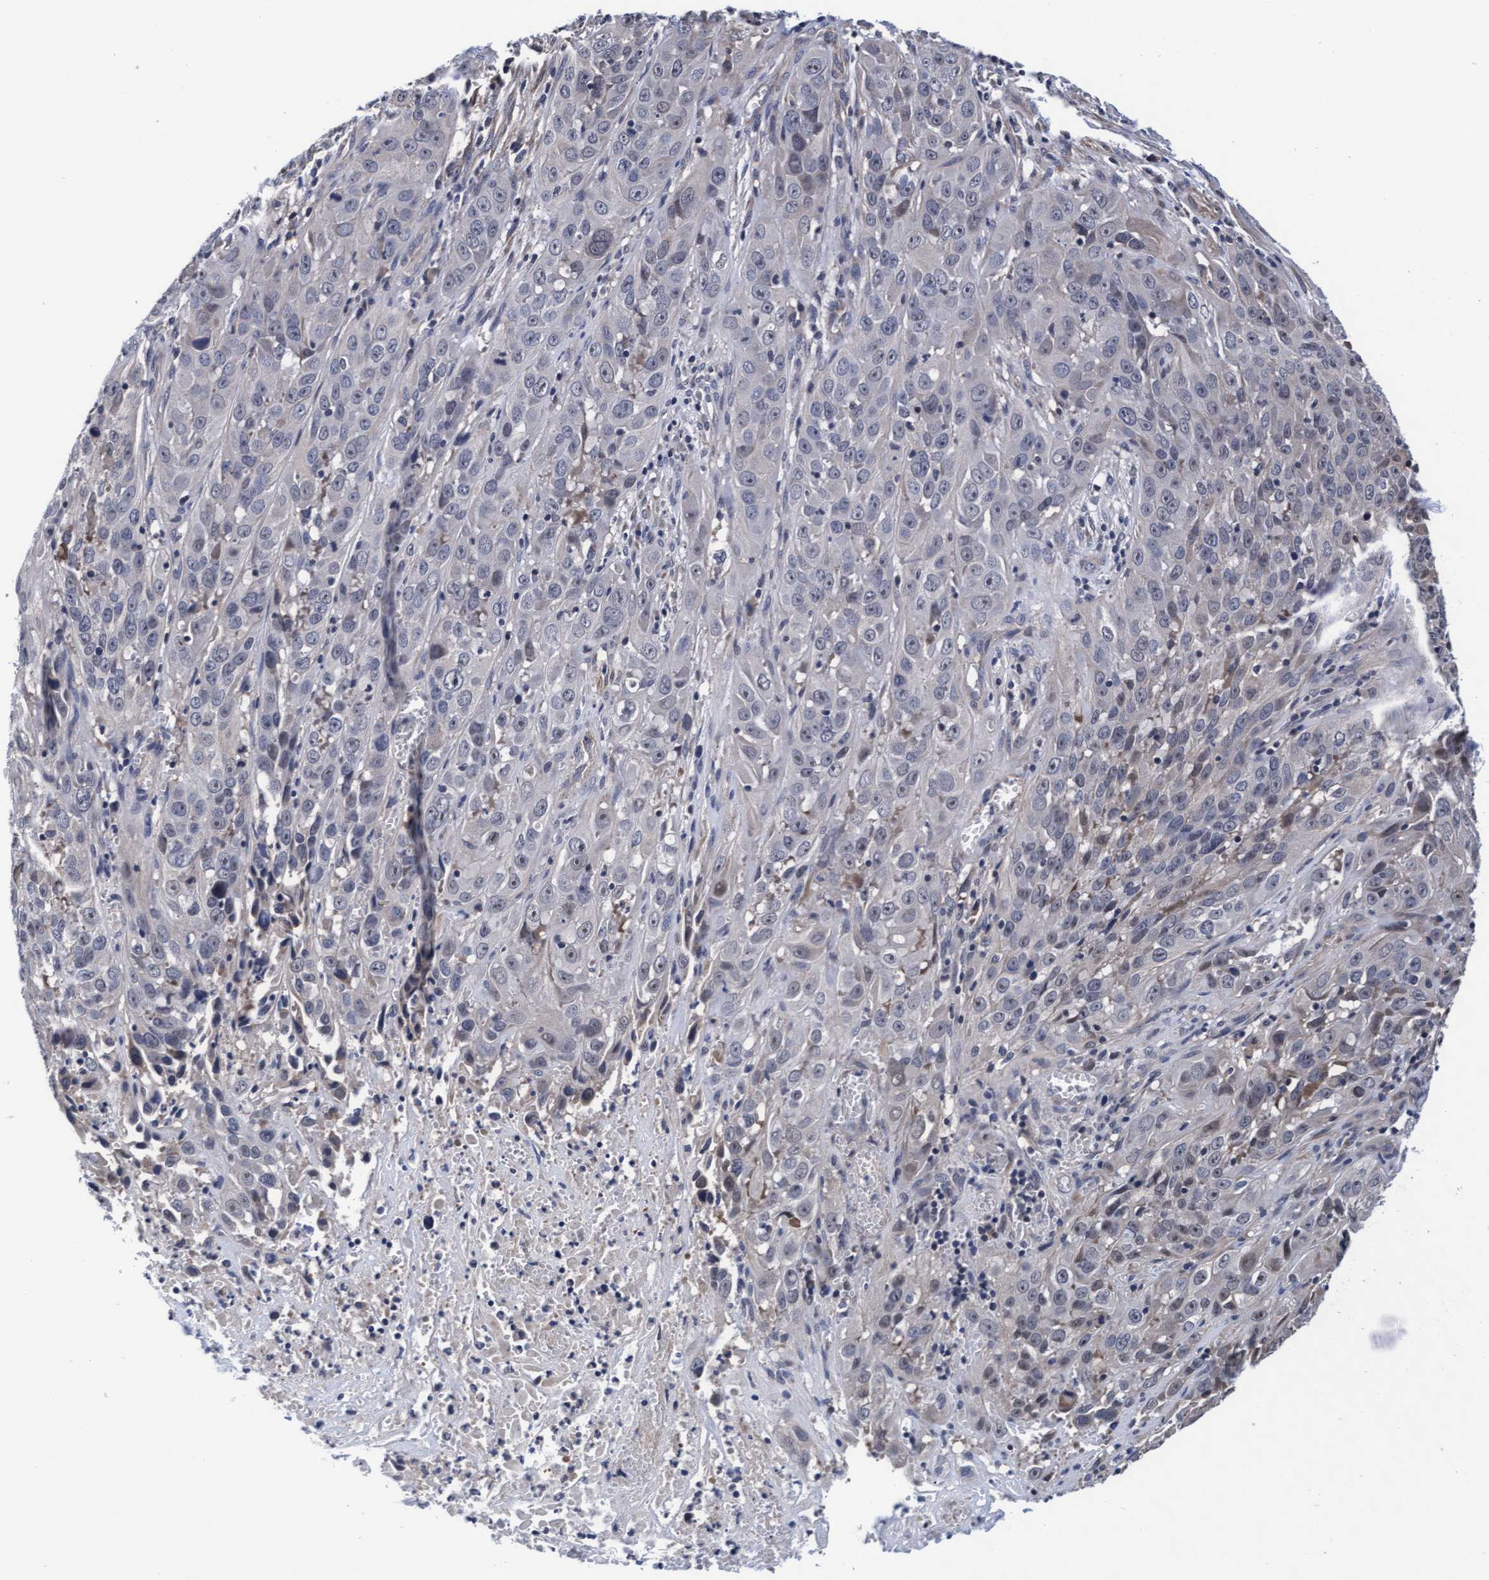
{"staining": {"intensity": "negative", "quantity": "none", "location": "none"}, "tissue": "cervical cancer", "cell_type": "Tumor cells", "image_type": "cancer", "snomed": [{"axis": "morphology", "description": "Squamous cell carcinoma, NOS"}, {"axis": "topography", "description": "Cervix"}], "caption": "An image of human squamous cell carcinoma (cervical) is negative for staining in tumor cells.", "gene": "EFCAB13", "patient": {"sex": "female", "age": 32}}